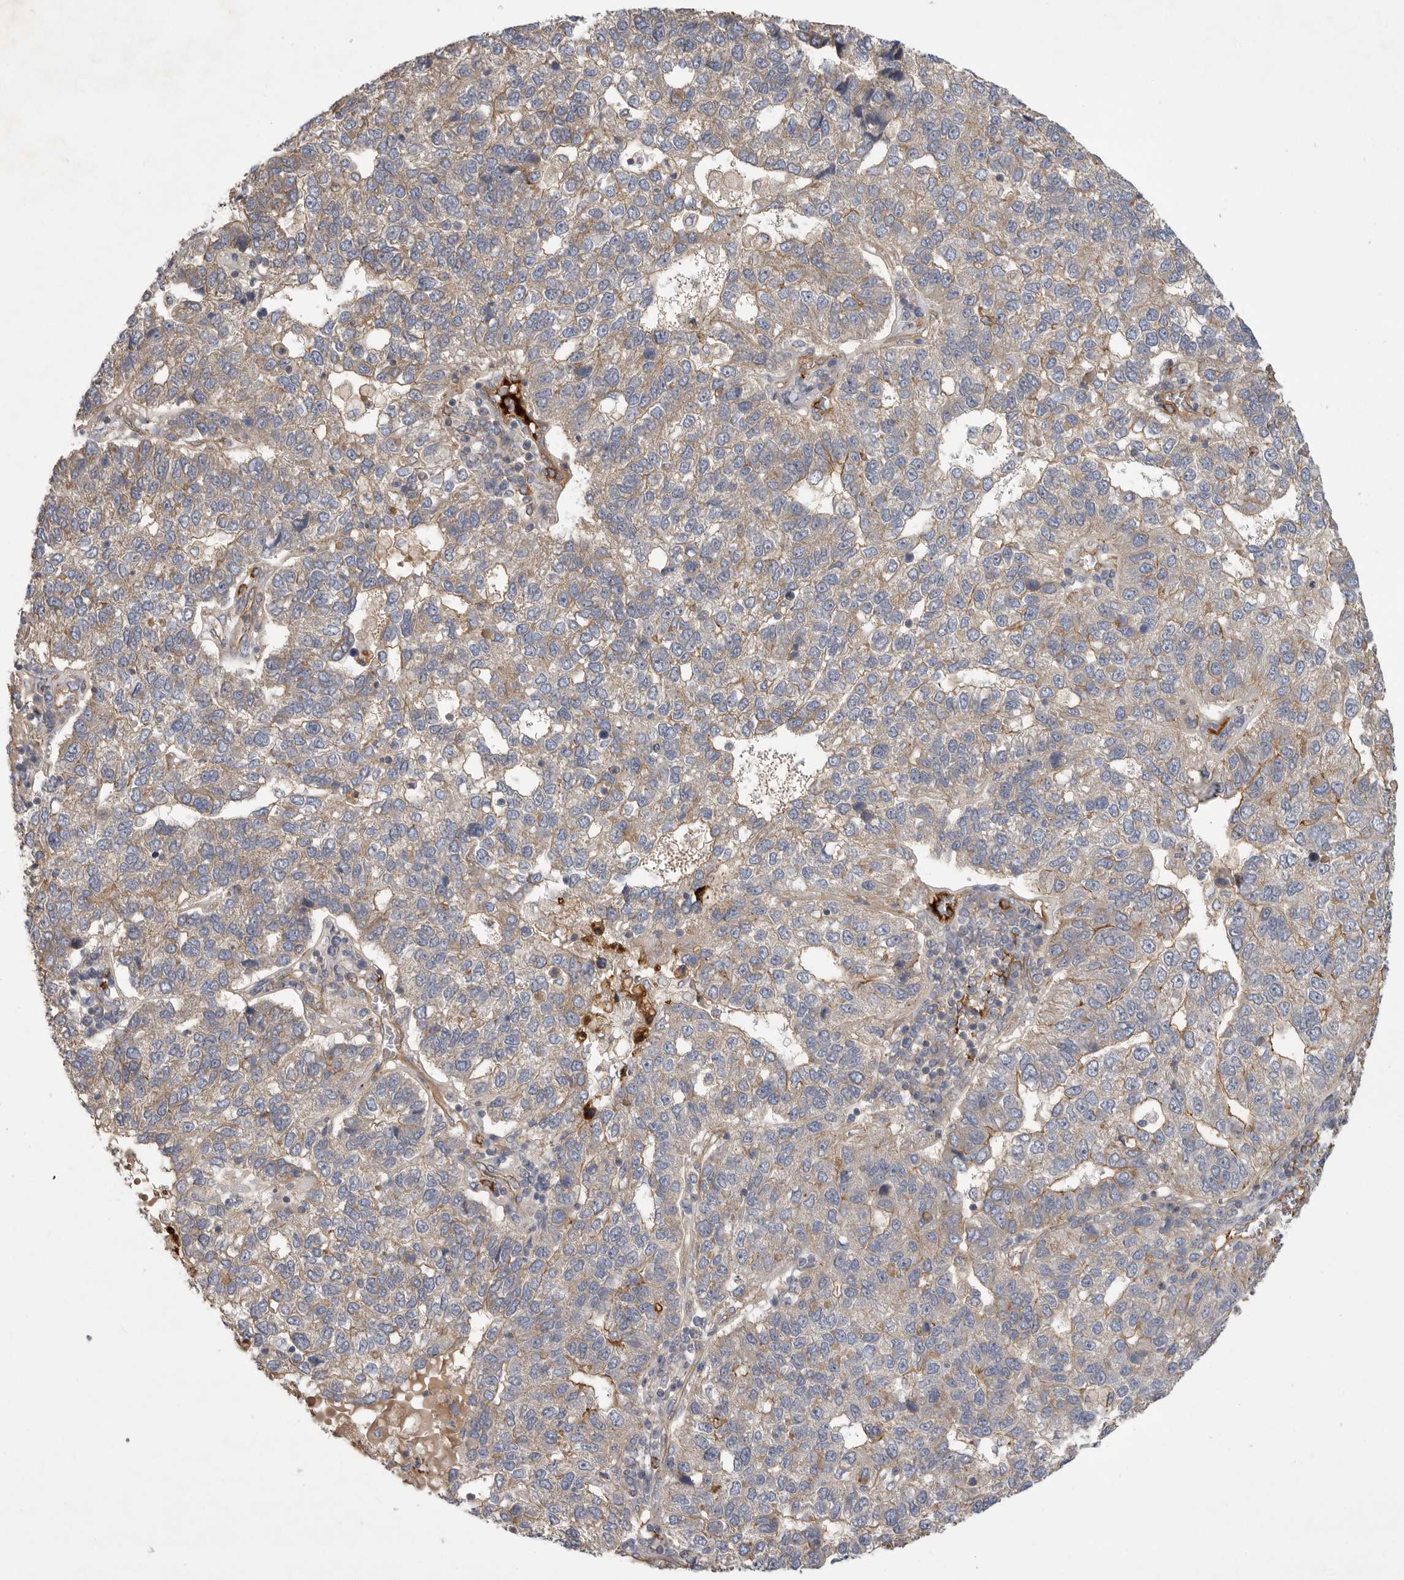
{"staining": {"intensity": "weak", "quantity": ">75%", "location": "cytoplasmic/membranous"}, "tissue": "pancreatic cancer", "cell_type": "Tumor cells", "image_type": "cancer", "snomed": [{"axis": "morphology", "description": "Adenocarcinoma, NOS"}, {"axis": "topography", "description": "Pancreas"}], "caption": "High-power microscopy captured an immunohistochemistry photomicrograph of adenocarcinoma (pancreatic), revealing weak cytoplasmic/membranous staining in about >75% of tumor cells.", "gene": "MLPH", "patient": {"sex": "female", "age": 61}}